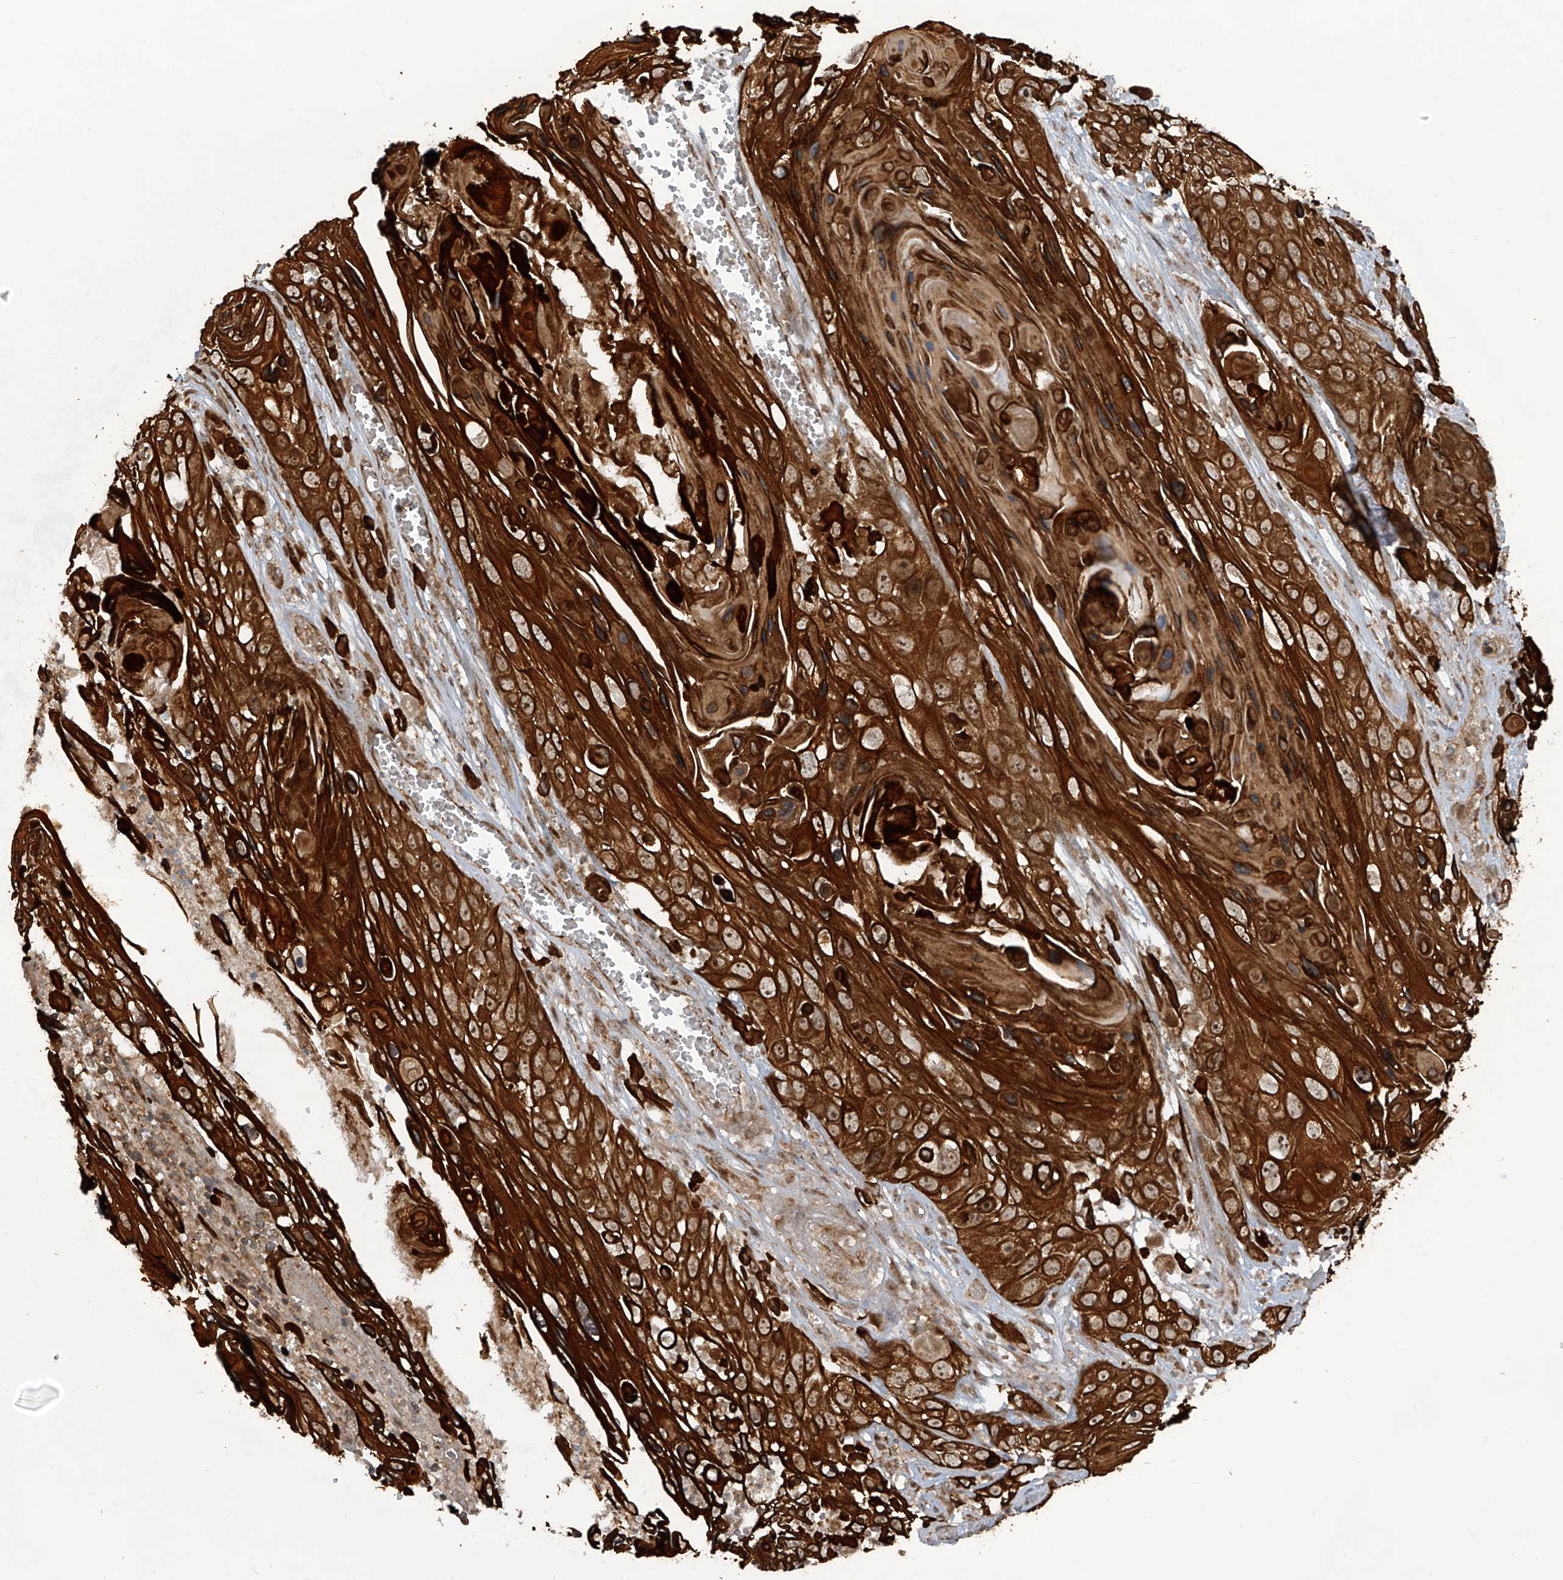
{"staining": {"intensity": "strong", "quantity": ">75%", "location": "cytoplasmic/membranous"}, "tissue": "skin cancer", "cell_type": "Tumor cells", "image_type": "cancer", "snomed": [{"axis": "morphology", "description": "Squamous cell carcinoma, NOS"}, {"axis": "topography", "description": "Skin"}], "caption": "DAB immunohistochemical staining of skin cancer (squamous cell carcinoma) exhibits strong cytoplasmic/membranous protein expression in approximately >75% of tumor cells. (DAB IHC, brown staining for protein, blue staining for nuclei).", "gene": "TRIM67", "patient": {"sex": "male", "age": 55}}